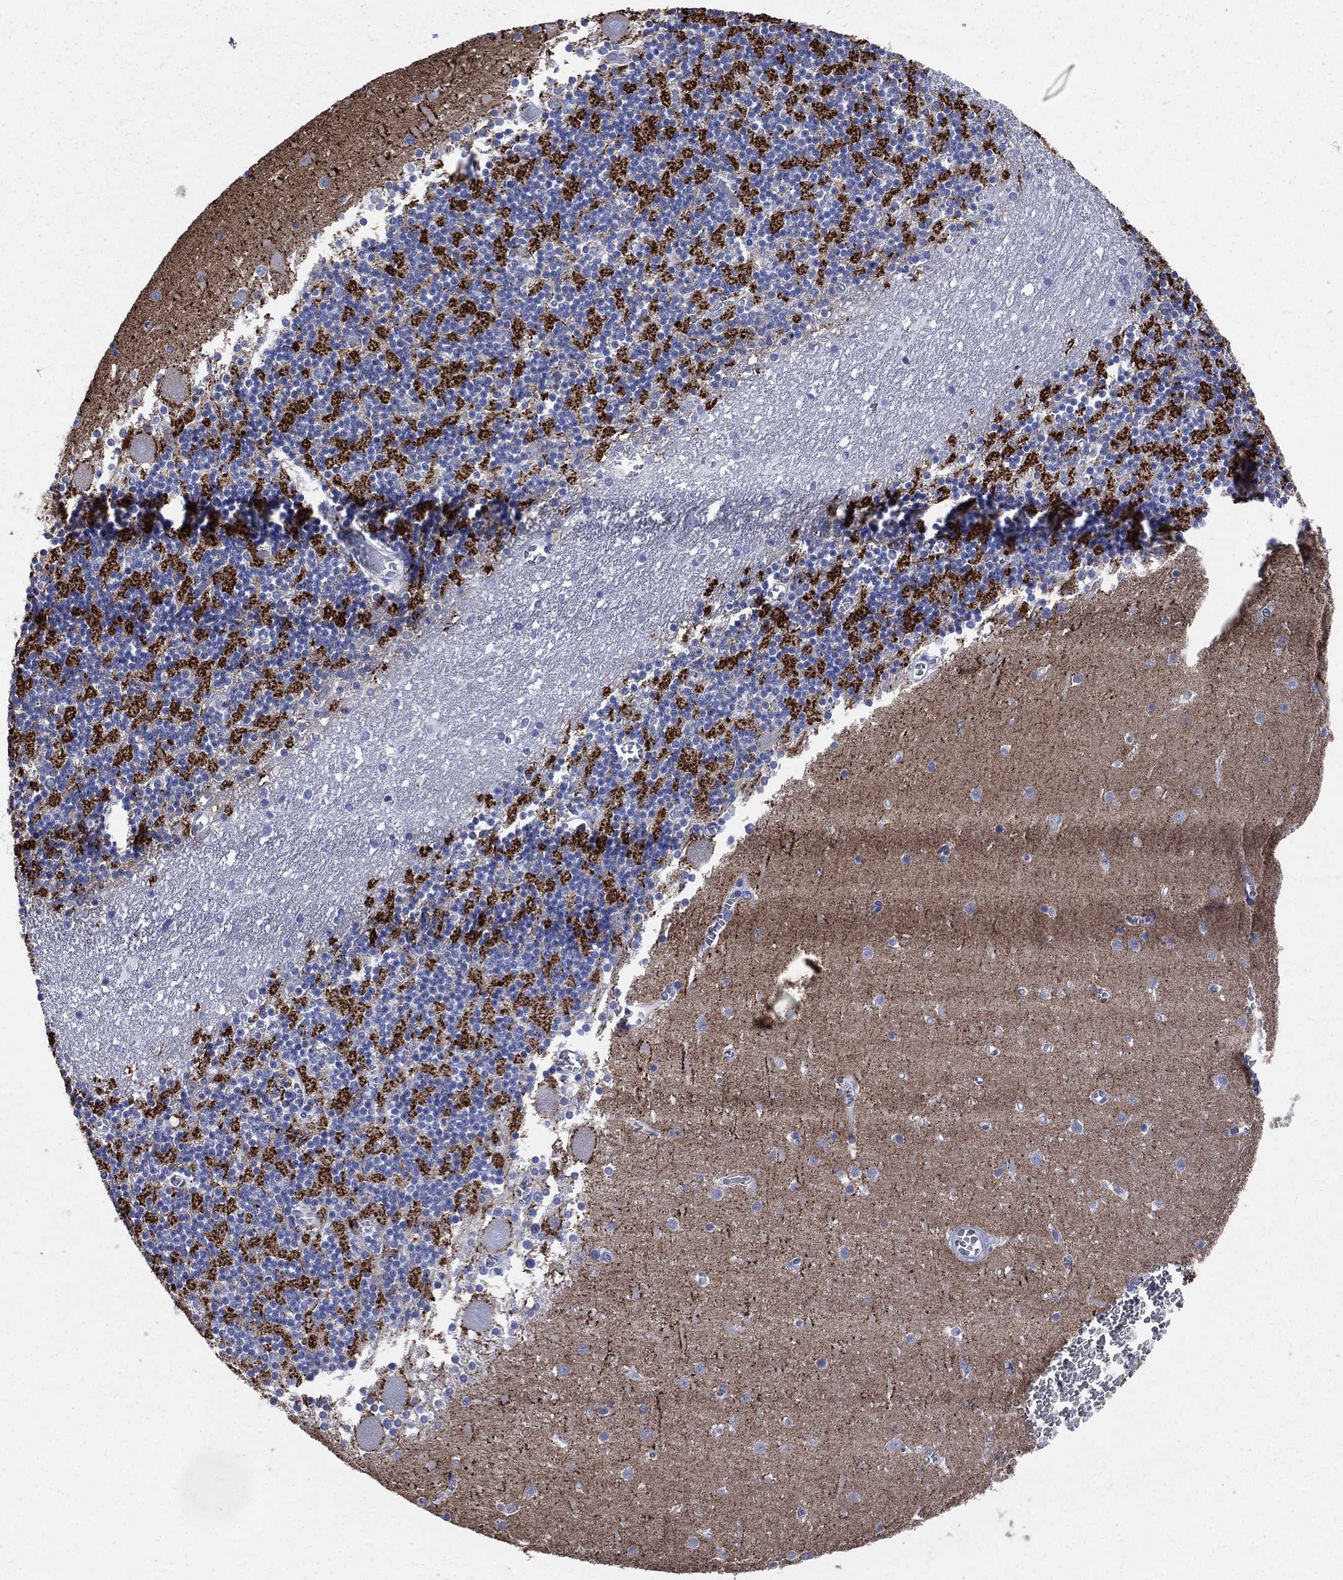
{"staining": {"intensity": "negative", "quantity": "none", "location": "none"}, "tissue": "cerebellum", "cell_type": "Cells in granular layer", "image_type": "normal", "snomed": [{"axis": "morphology", "description": "Normal tissue, NOS"}, {"axis": "topography", "description": "Cerebellum"}], "caption": "This is an immunohistochemistry (IHC) image of unremarkable human cerebellum. There is no staining in cells in granular layer.", "gene": "SYP", "patient": {"sex": "female", "age": 28}}